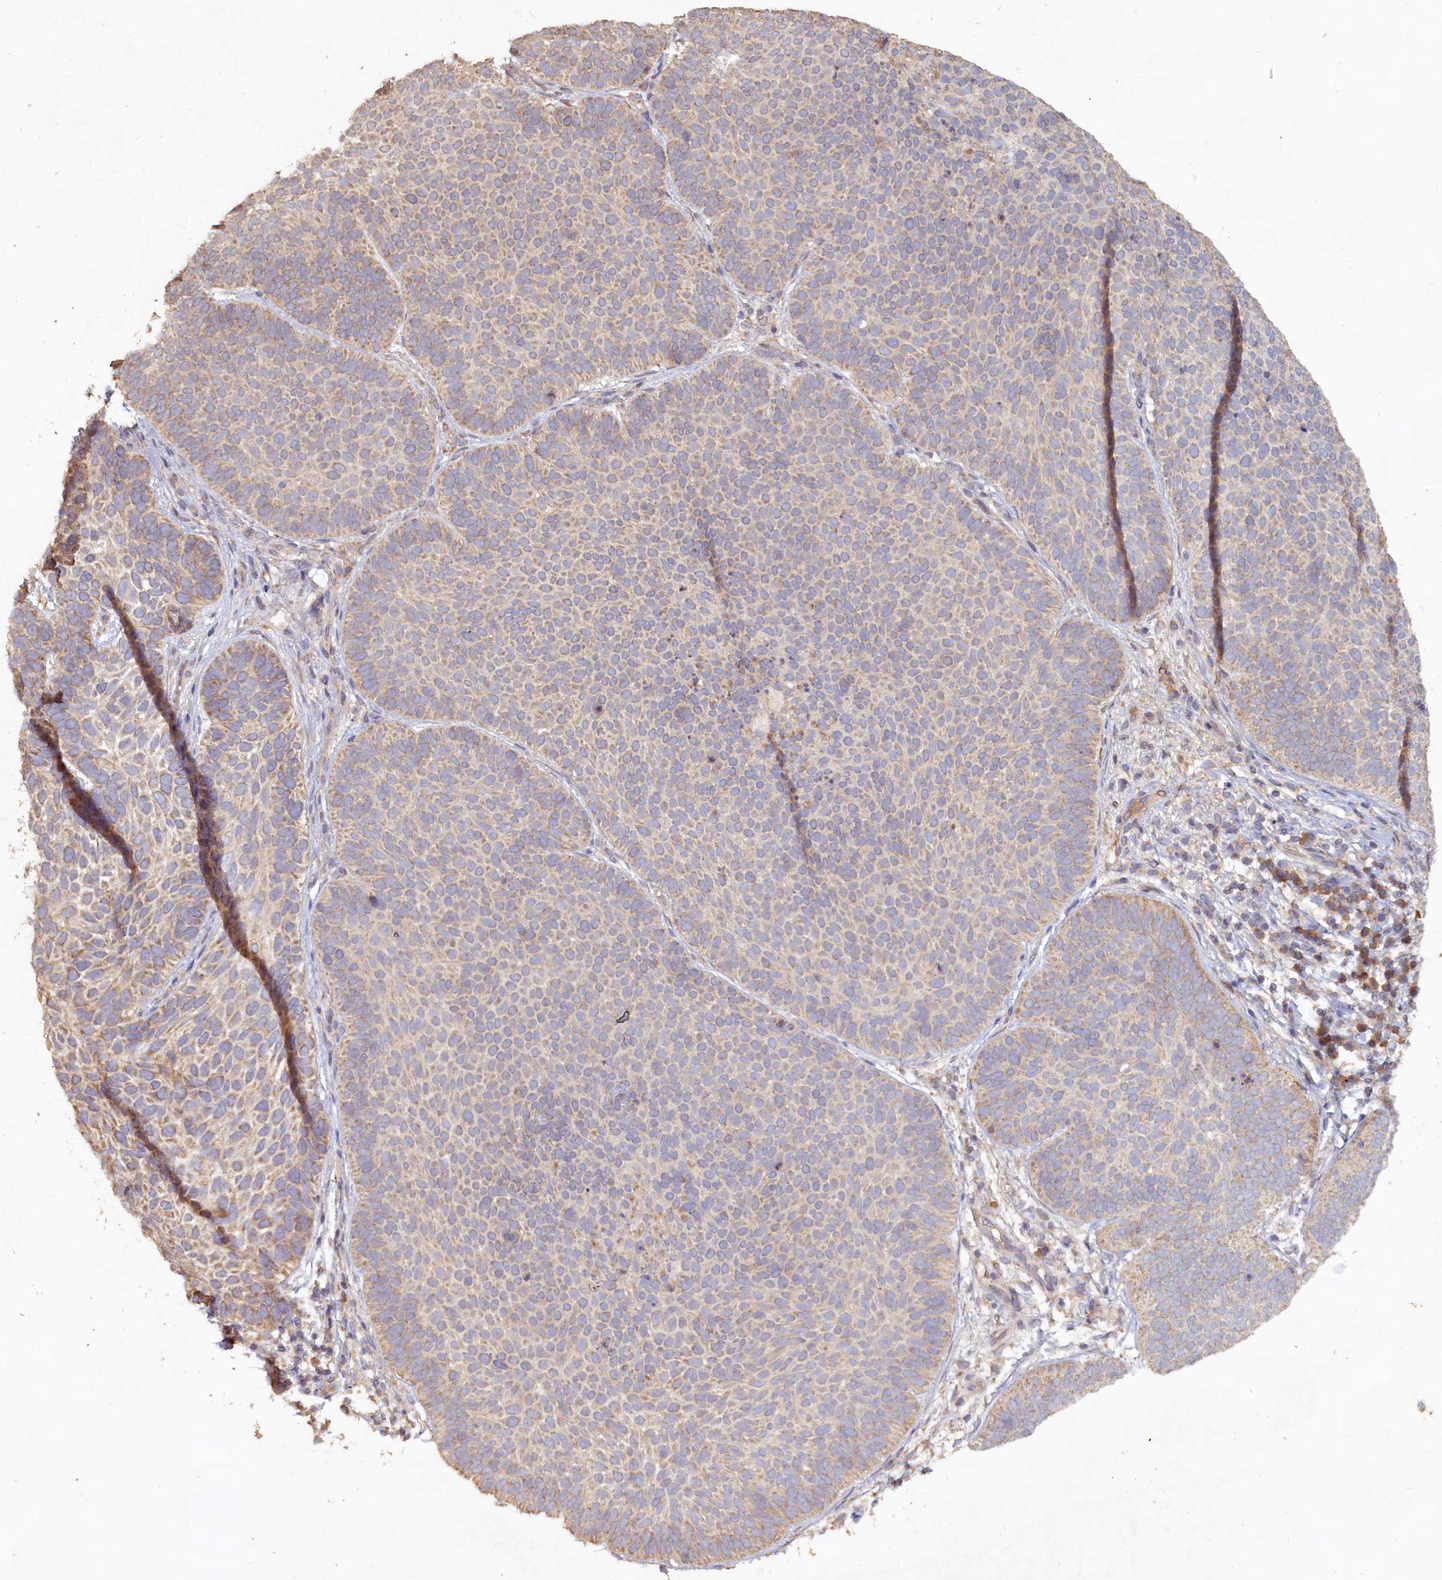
{"staining": {"intensity": "weak", "quantity": "25%-75%", "location": "cytoplasmic/membranous"}, "tissue": "skin cancer", "cell_type": "Tumor cells", "image_type": "cancer", "snomed": [{"axis": "morphology", "description": "Basal cell carcinoma"}, {"axis": "topography", "description": "Skin"}], "caption": "Skin cancer stained with IHC reveals weak cytoplasmic/membranous positivity in approximately 25%-75% of tumor cells.", "gene": "FUNDC1", "patient": {"sex": "male", "age": 85}}